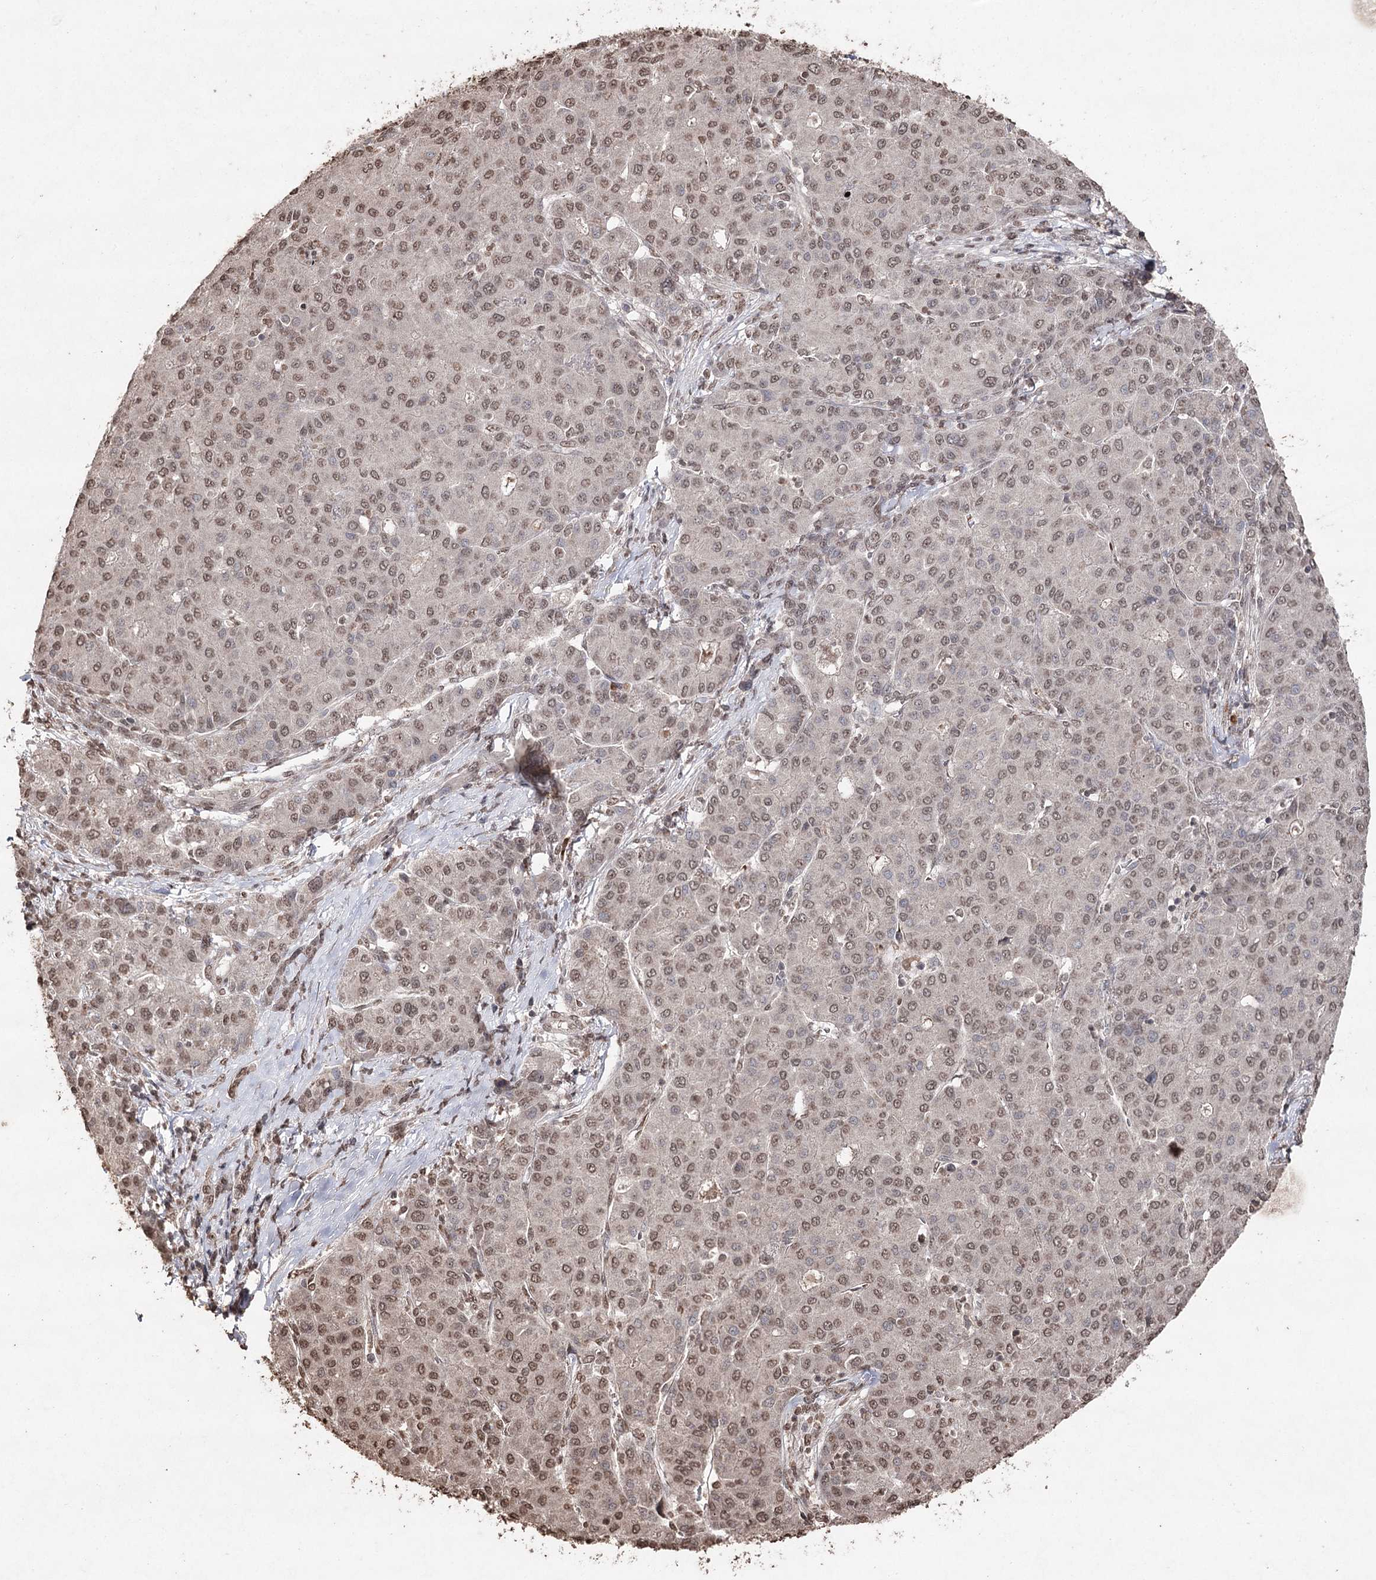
{"staining": {"intensity": "moderate", "quantity": ">75%", "location": "nuclear"}, "tissue": "liver cancer", "cell_type": "Tumor cells", "image_type": "cancer", "snomed": [{"axis": "morphology", "description": "Carcinoma, Hepatocellular, NOS"}, {"axis": "topography", "description": "Liver"}], "caption": "Moderate nuclear expression for a protein is identified in about >75% of tumor cells of liver cancer using immunohistochemistry (IHC).", "gene": "ATG14", "patient": {"sex": "male", "age": 65}}